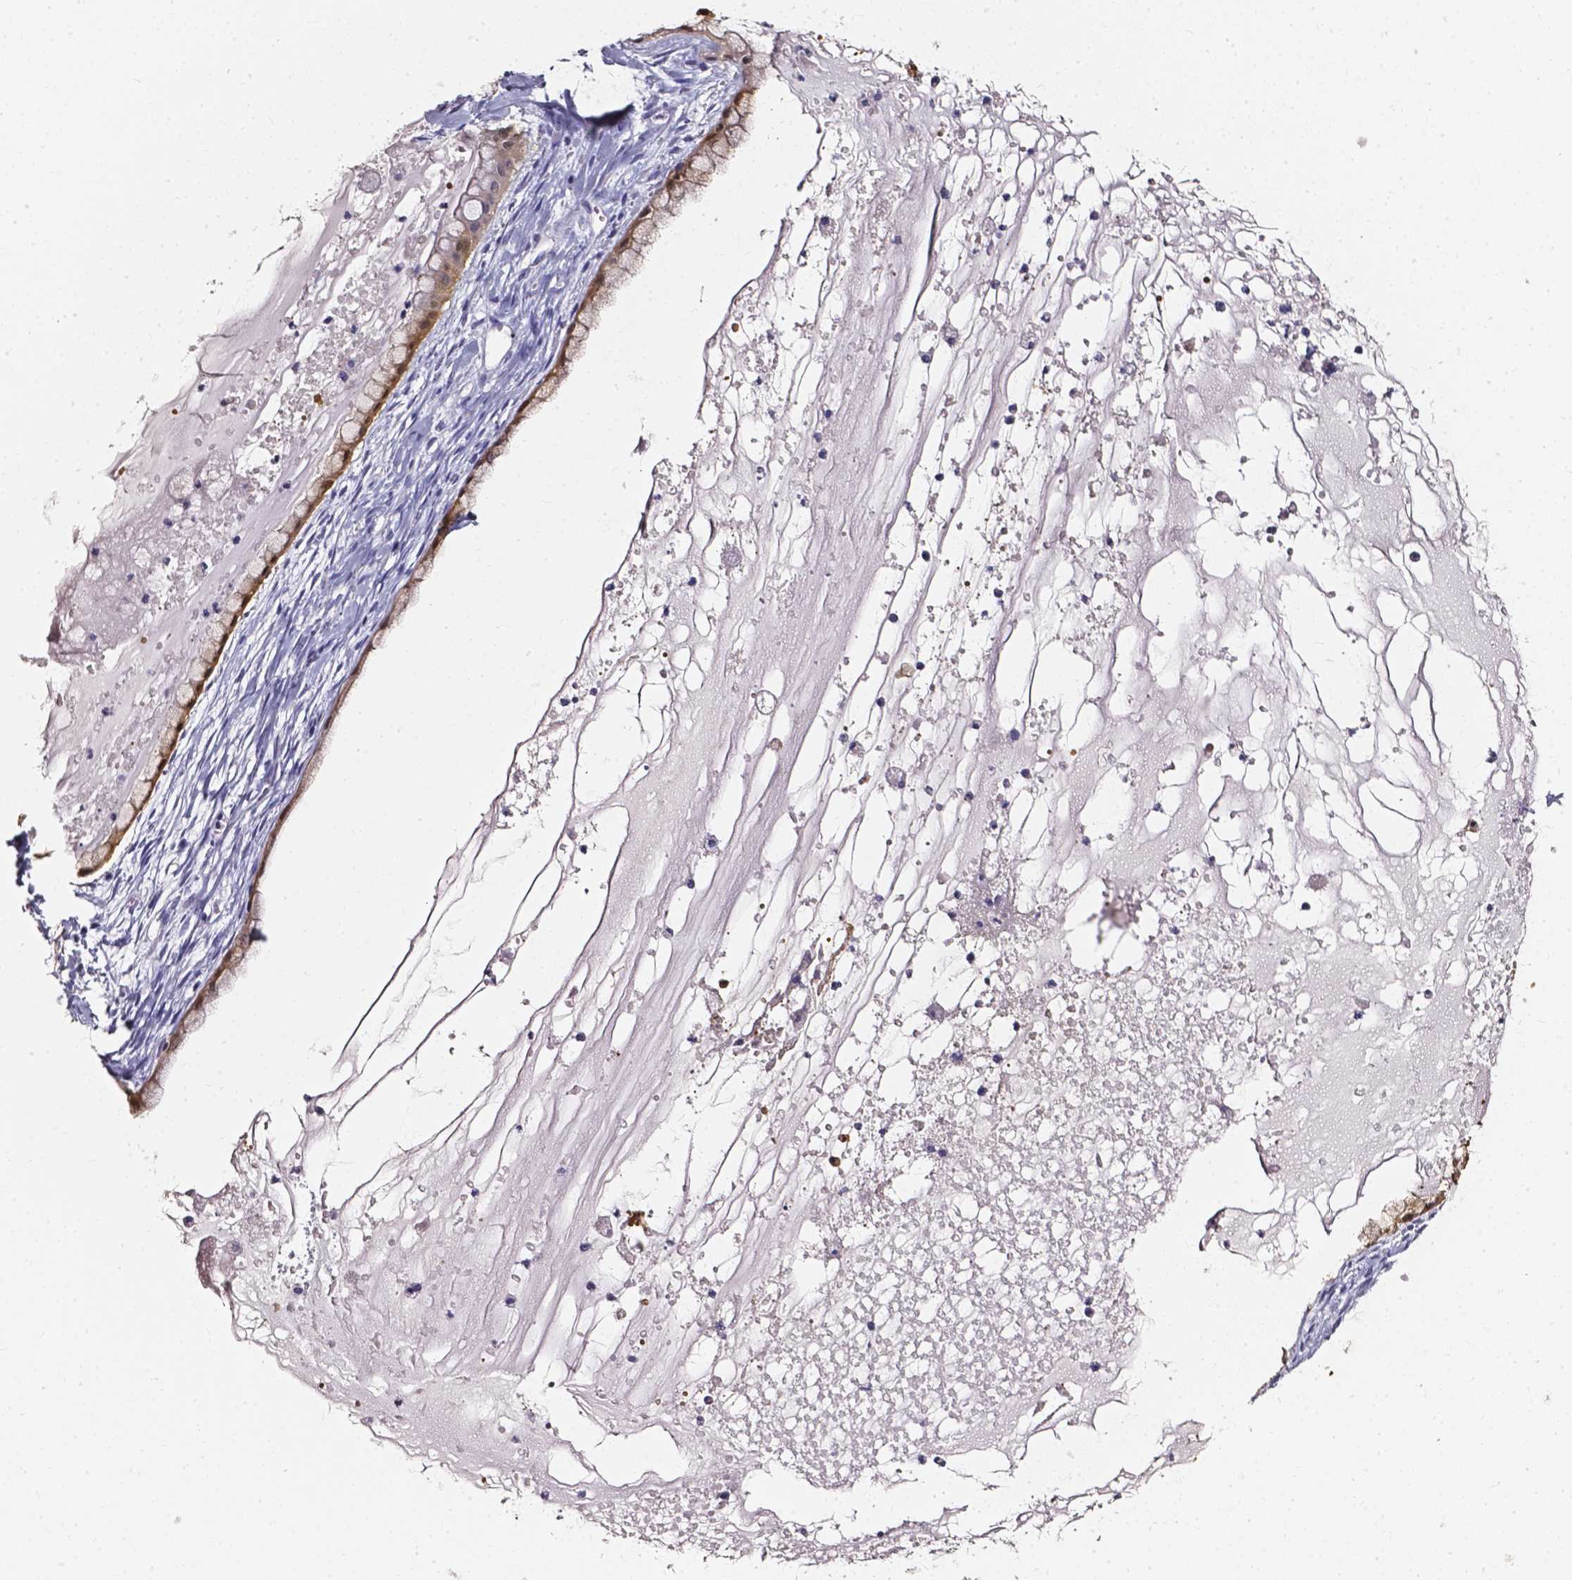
{"staining": {"intensity": "moderate", "quantity": "25%-75%", "location": "cytoplasmic/membranous"}, "tissue": "ovarian cancer", "cell_type": "Tumor cells", "image_type": "cancer", "snomed": [{"axis": "morphology", "description": "Cystadenocarcinoma, mucinous, NOS"}, {"axis": "topography", "description": "Ovary"}], "caption": "Human mucinous cystadenocarcinoma (ovarian) stained with a protein marker demonstrates moderate staining in tumor cells.", "gene": "AKR1B10", "patient": {"sex": "female", "age": 41}}